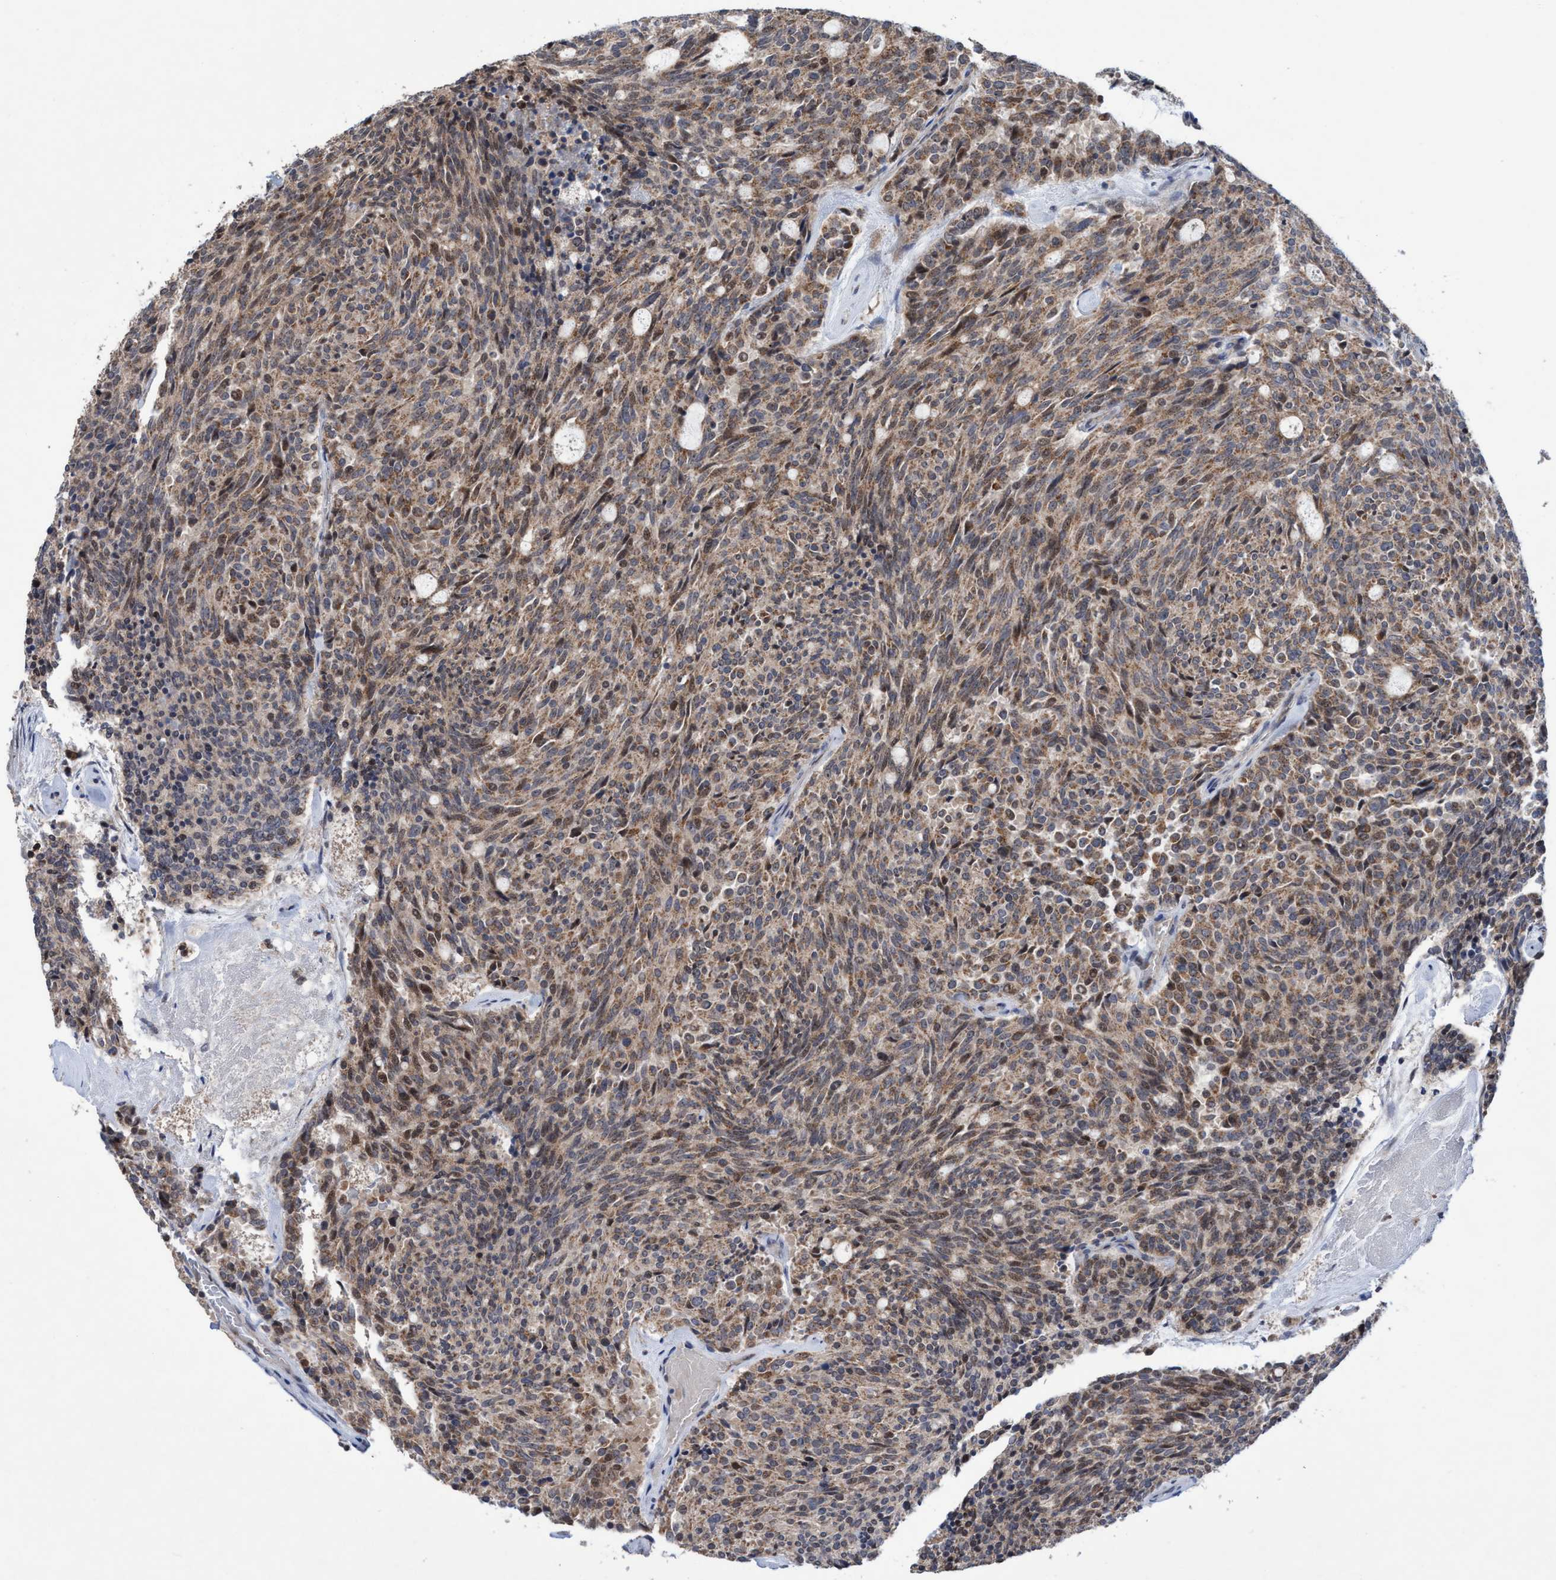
{"staining": {"intensity": "moderate", "quantity": ">75%", "location": "cytoplasmic/membranous,nuclear"}, "tissue": "carcinoid", "cell_type": "Tumor cells", "image_type": "cancer", "snomed": [{"axis": "morphology", "description": "Carcinoid, malignant, NOS"}, {"axis": "topography", "description": "Pancreas"}], "caption": "About >75% of tumor cells in carcinoid display moderate cytoplasmic/membranous and nuclear protein positivity as visualized by brown immunohistochemical staining.", "gene": "P2RY14", "patient": {"sex": "female", "age": 54}}